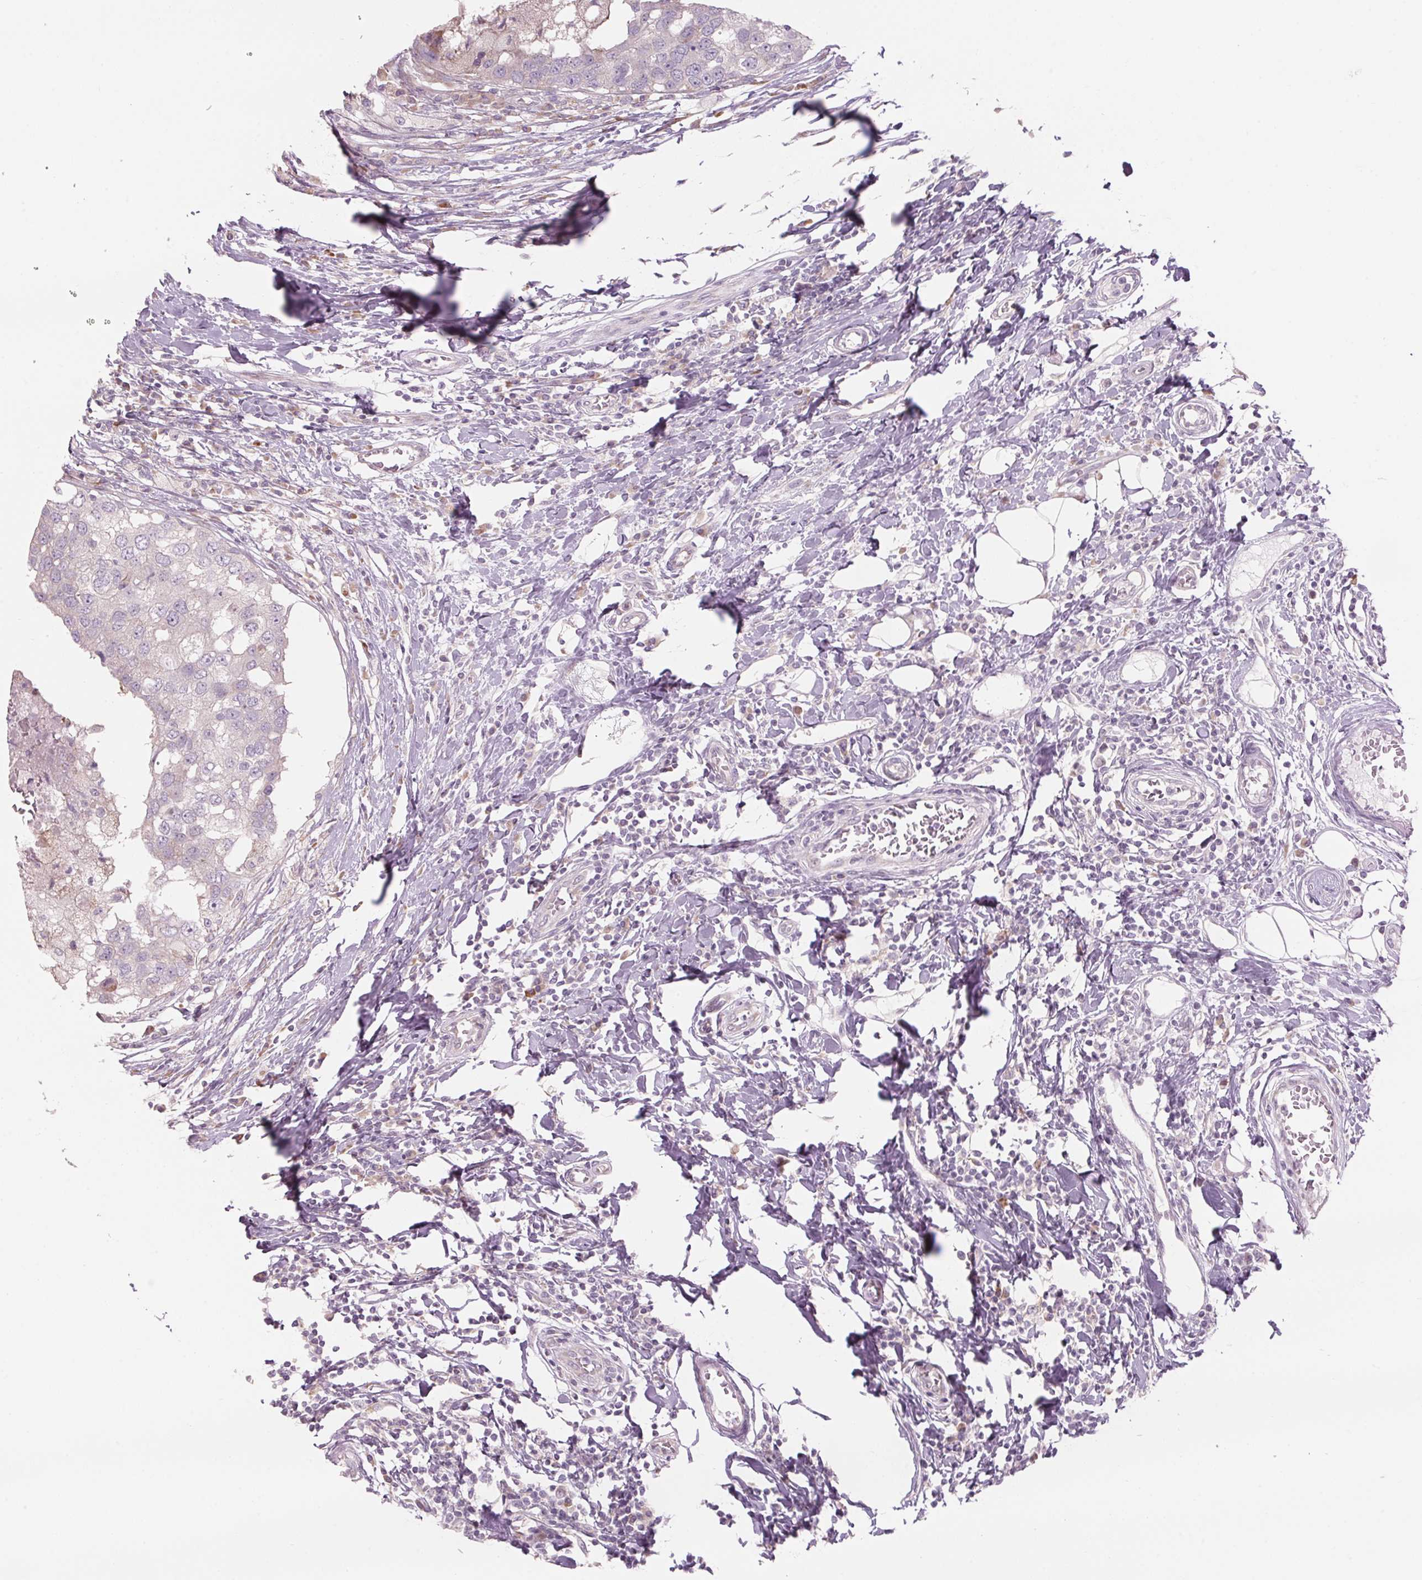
{"staining": {"intensity": "negative", "quantity": "none", "location": "none"}, "tissue": "breast cancer", "cell_type": "Tumor cells", "image_type": "cancer", "snomed": [{"axis": "morphology", "description": "Duct carcinoma"}, {"axis": "topography", "description": "Breast"}], "caption": "This is a micrograph of immunohistochemistry (IHC) staining of infiltrating ductal carcinoma (breast), which shows no expression in tumor cells.", "gene": "GNMT", "patient": {"sex": "female", "age": 27}}